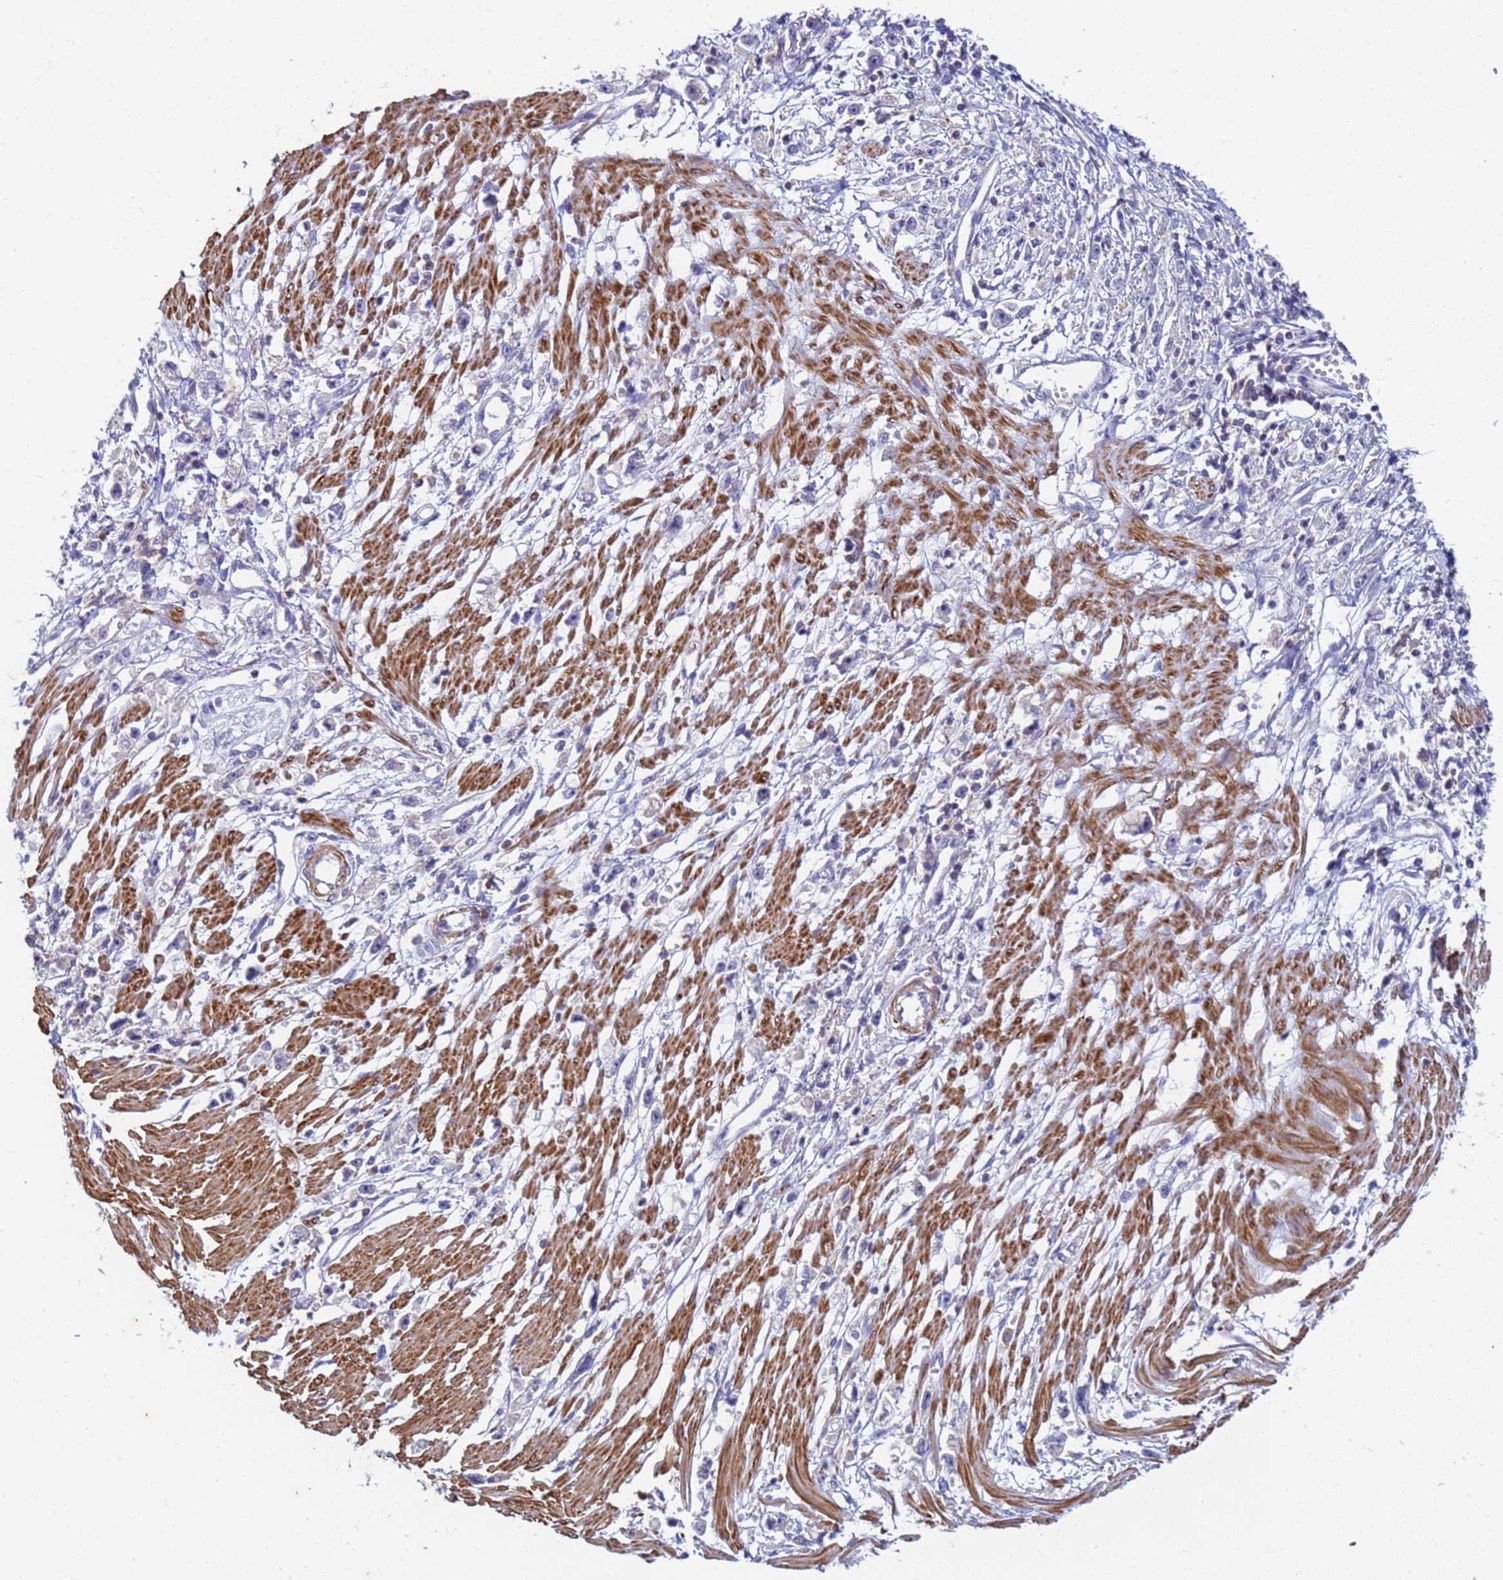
{"staining": {"intensity": "negative", "quantity": "none", "location": "none"}, "tissue": "stomach cancer", "cell_type": "Tumor cells", "image_type": "cancer", "snomed": [{"axis": "morphology", "description": "Adenocarcinoma, NOS"}, {"axis": "topography", "description": "Stomach"}], "caption": "Photomicrograph shows no protein positivity in tumor cells of adenocarcinoma (stomach) tissue.", "gene": "KLHL13", "patient": {"sex": "female", "age": 59}}